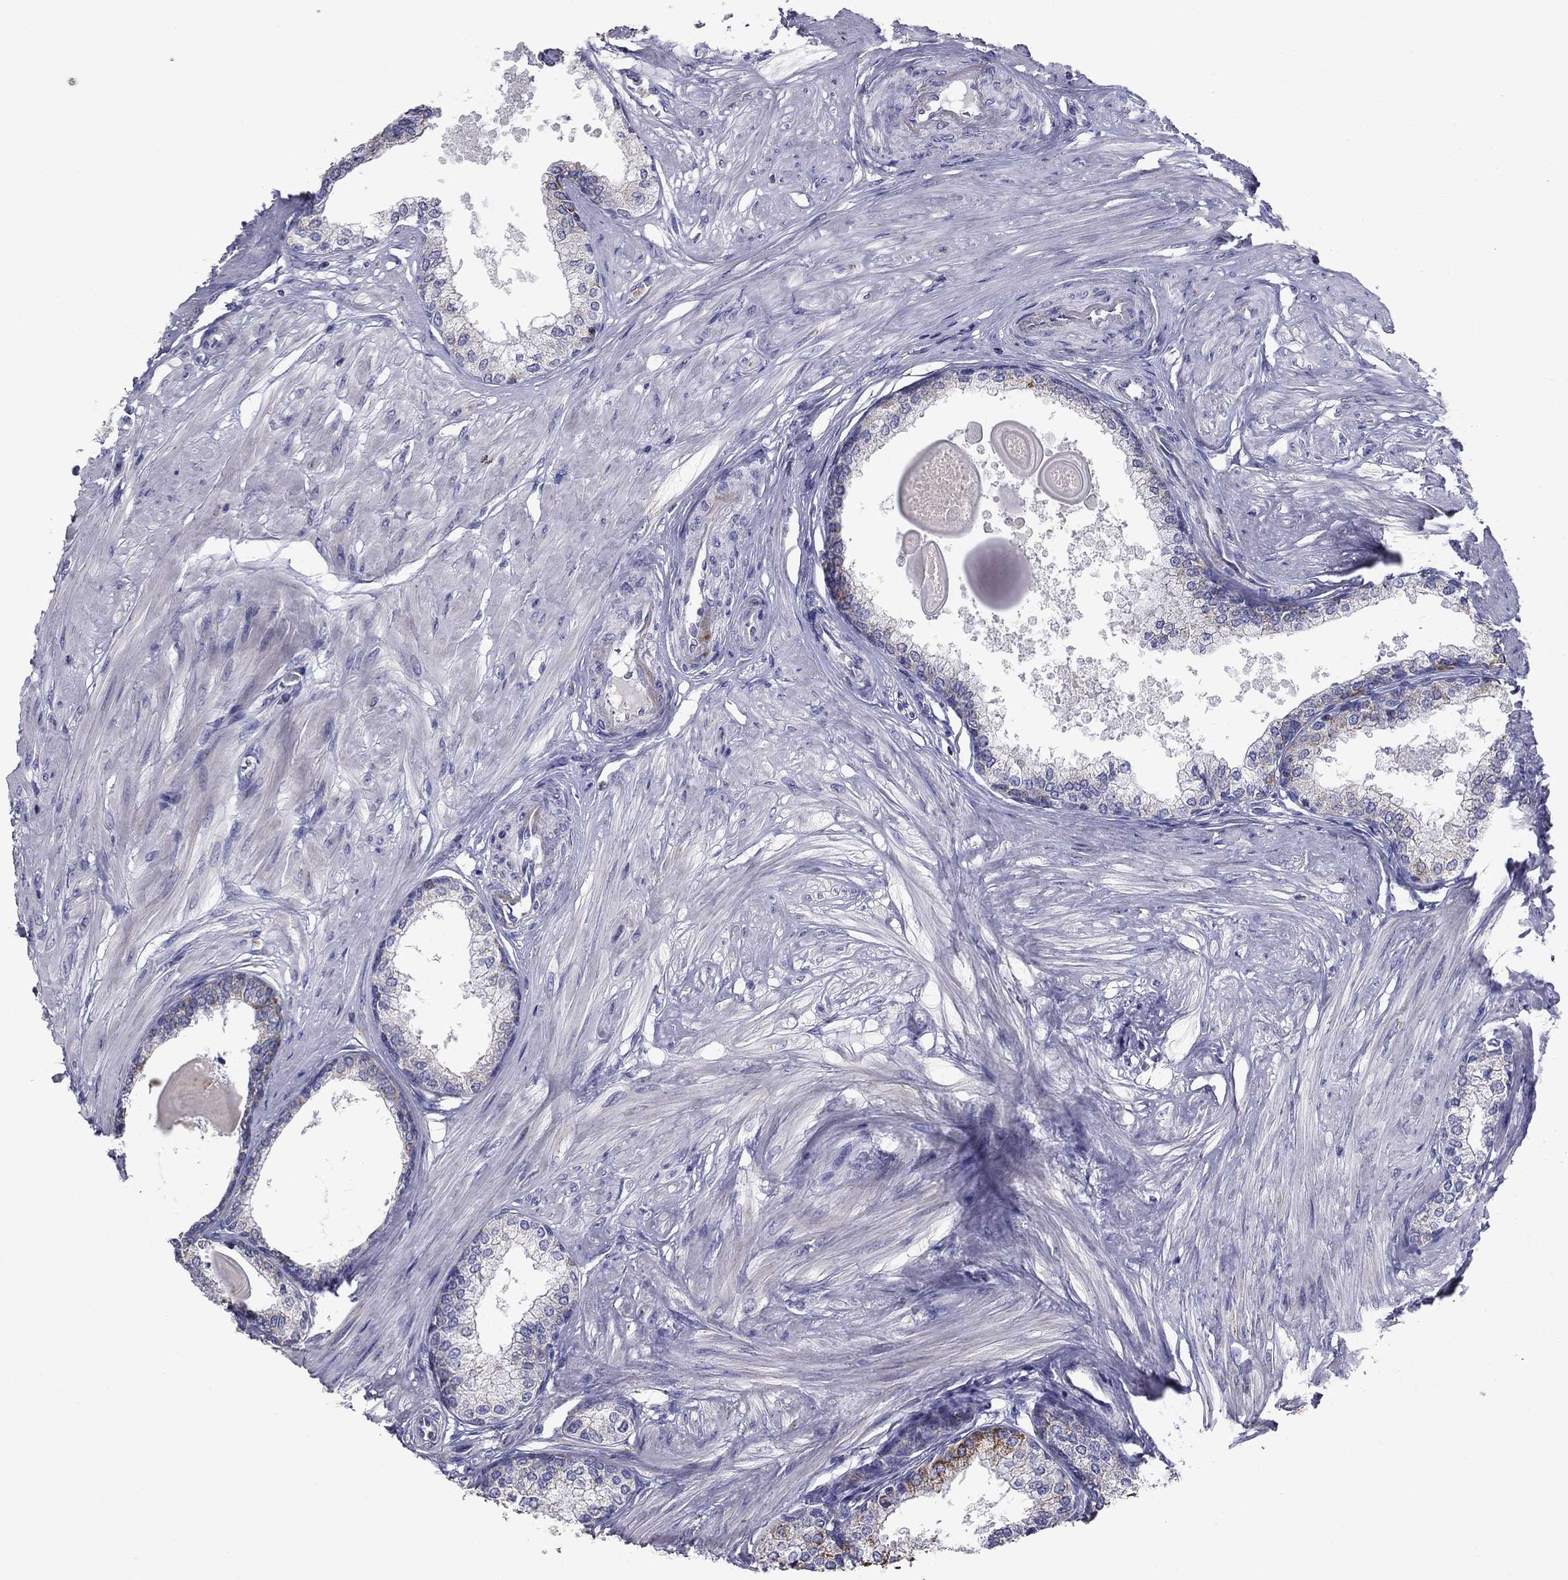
{"staining": {"intensity": "weak", "quantity": "<25%", "location": "cytoplasmic/membranous"}, "tissue": "prostate", "cell_type": "Glandular cells", "image_type": "normal", "snomed": [{"axis": "morphology", "description": "Normal tissue, NOS"}, {"axis": "topography", "description": "Prostate"}], "caption": "Immunohistochemistry micrograph of benign prostate: human prostate stained with DAB (3,3'-diaminobenzidine) exhibits no significant protein staining in glandular cells.", "gene": "NDUFA4L2", "patient": {"sex": "male", "age": 63}}